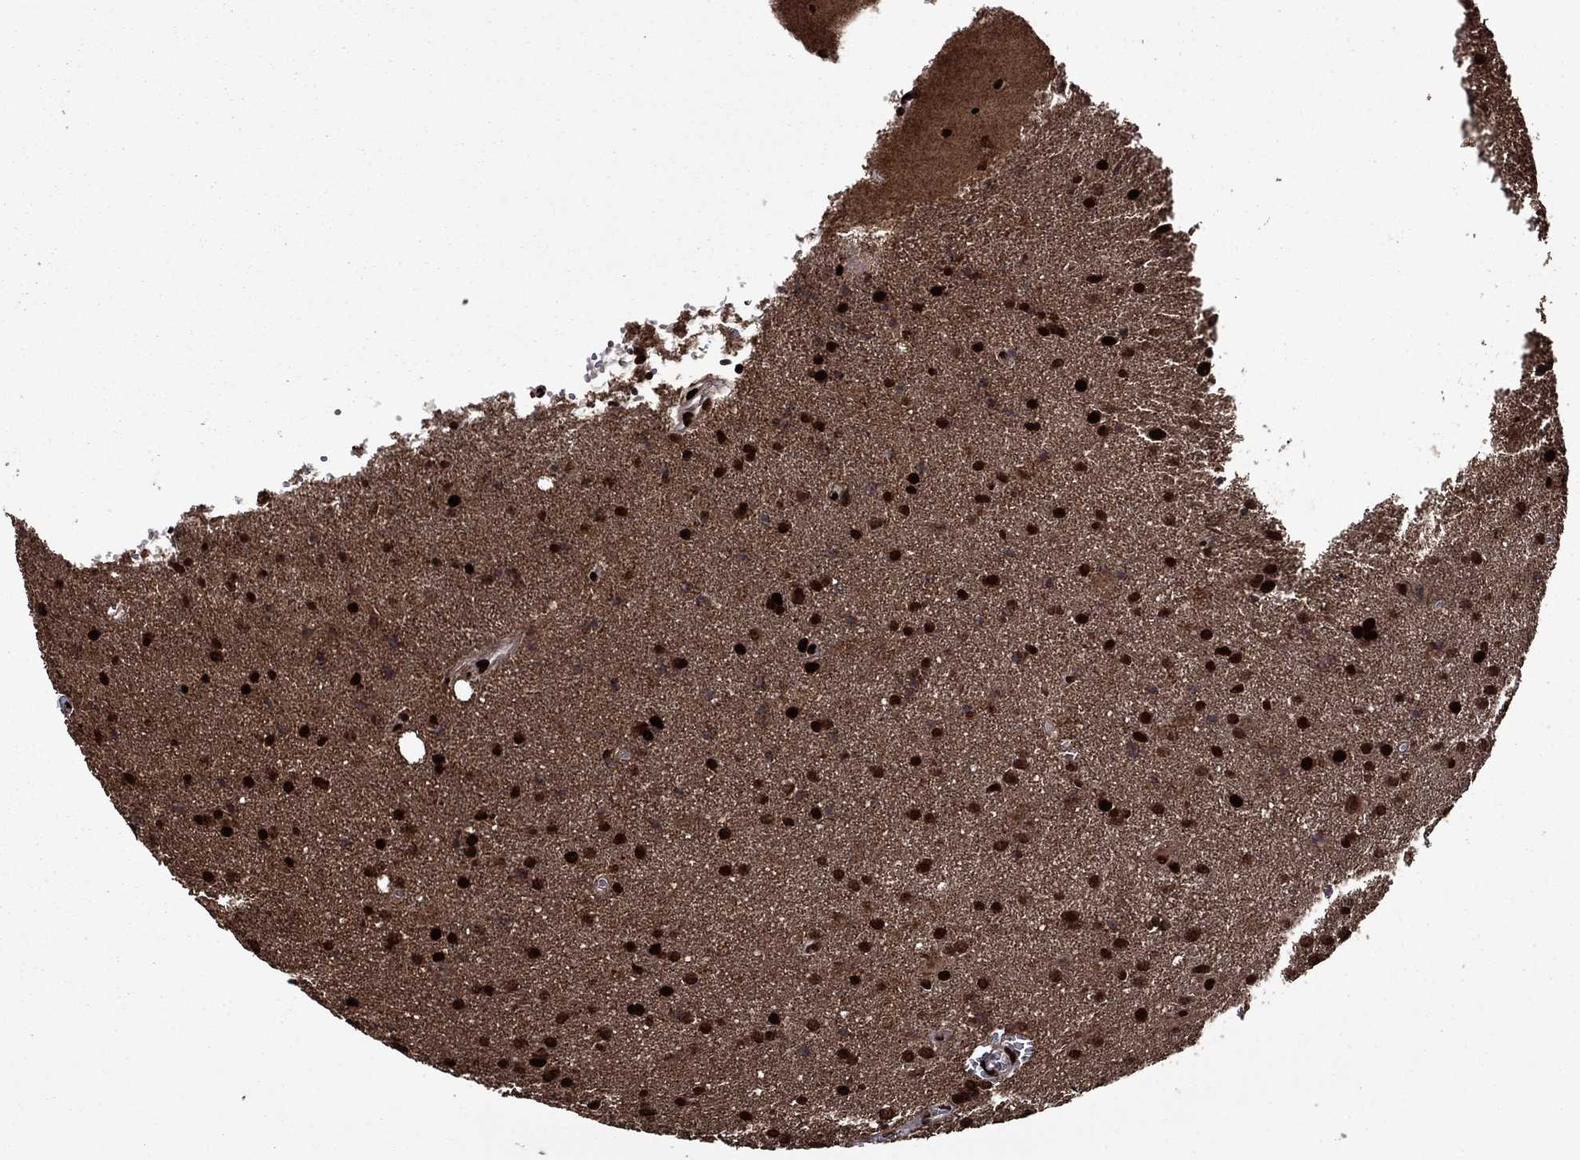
{"staining": {"intensity": "strong", "quantity": ">75%", "location": "nuclear"}, "tissue": "glioma", "cell_type": "Tumor cells", "image_type": "cancer", "snomed": [{"axis": "morphology", "description": "Glioma, malignant, Low grade"}, {"axis": "topography", "description": "Brain"}], "caption": "Immunohistochemical staining of glioma reveals high levels of strong nuclear protein staining in about >75% of tumor cells.", "gene": "LIMK1", "patient": {"sex": "male", "age": 58}}